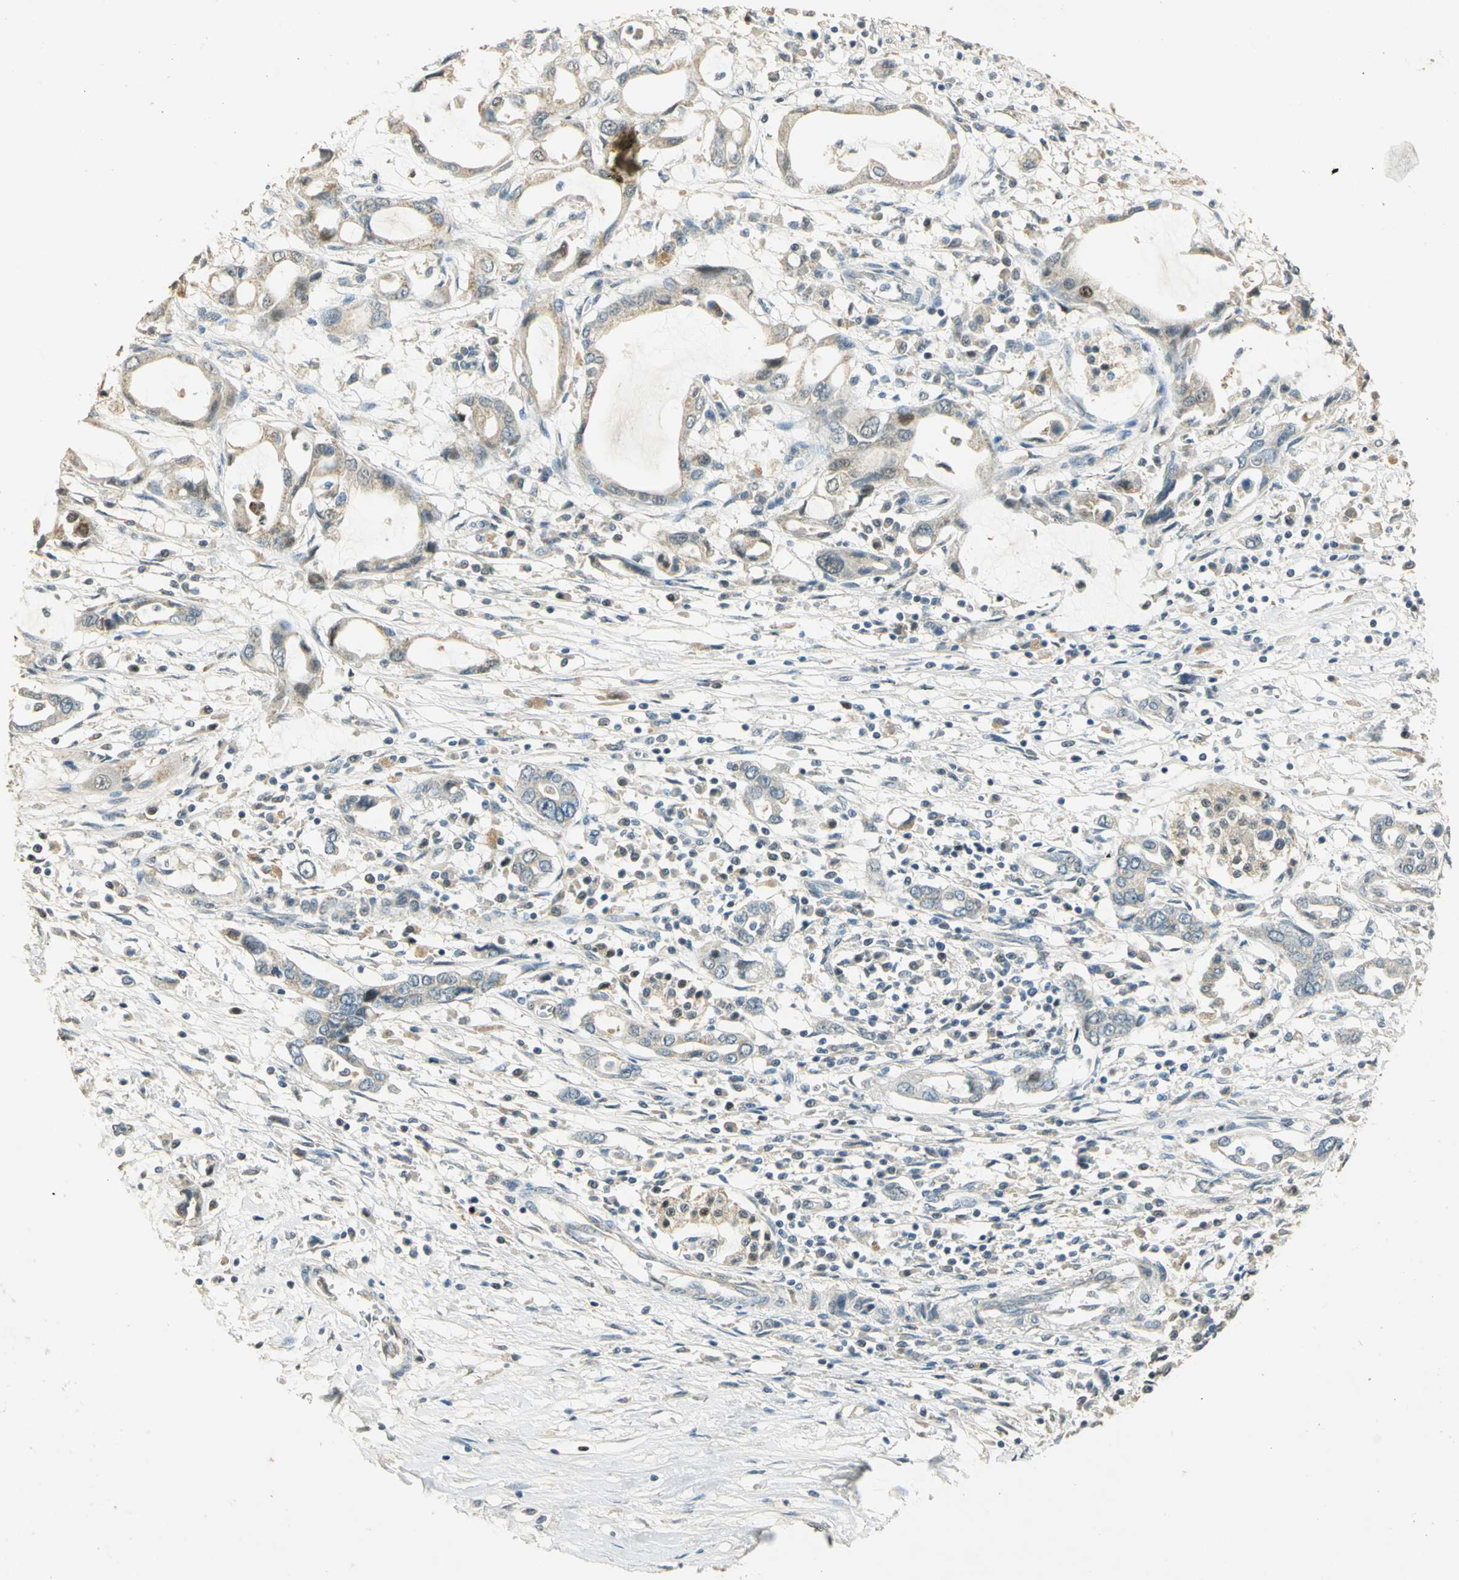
{"staining": {"intensity": "weak", "quantity": ">75%", "location": "cytoplasmic/membranous"}, "tissue": "pancreatic cancer", "cell_type": "Tumor cells", "image_type": "cancer", "snomed": [{"axis": "morphology", "description": "Adenocarcinoma, NOS"}, {"axis": "topography", "description": "Pancreas"}], "caption": "There is low levels of weak cytoplasmic/membranous positivity in tumor cells of adenocarcinoma (pancreatic), as demonstrated by immunohistochemical staining (brown color).", "gene": "HDHD5", "patient": {"sex": "female", "age": 57}}